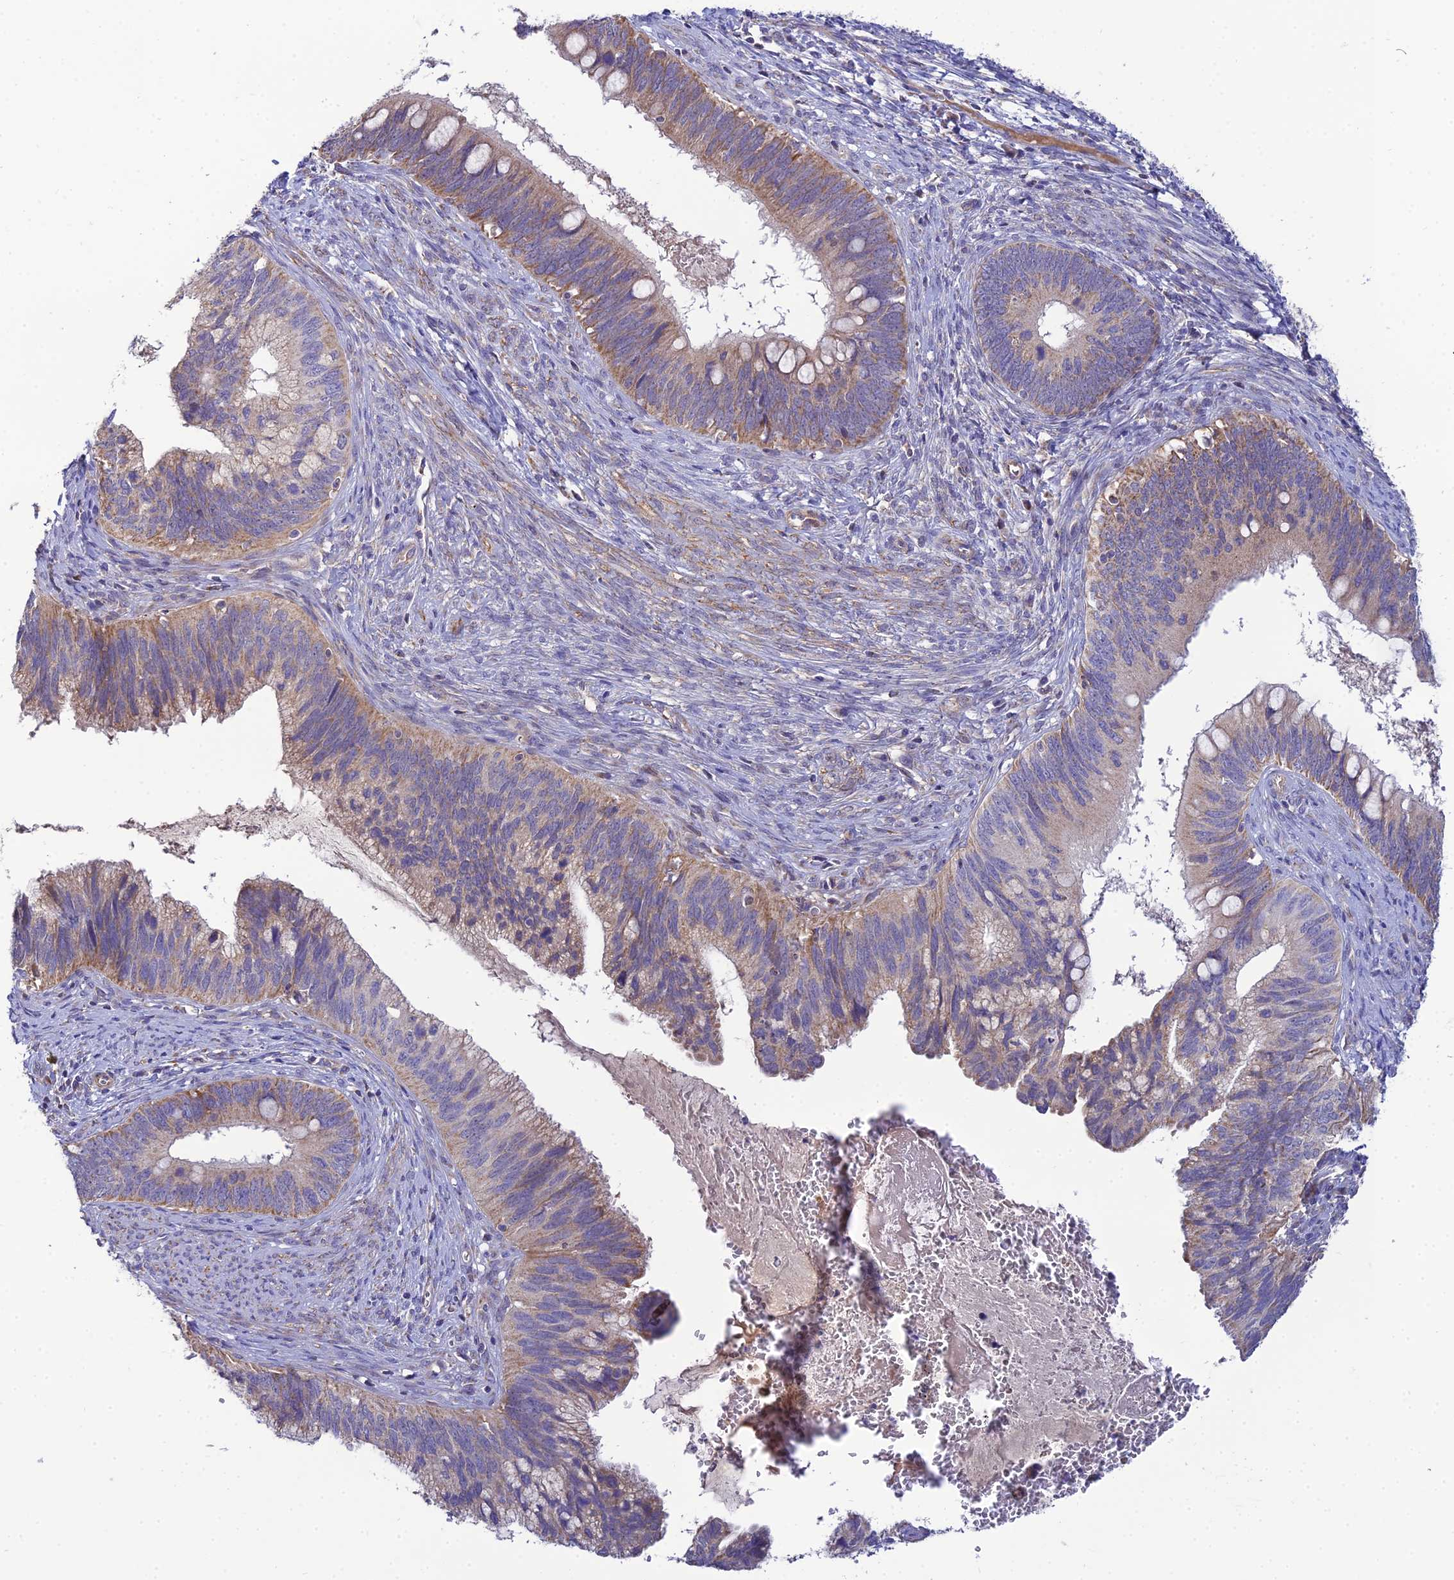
{"staining": {"intensity": "moderate", "quantity": "25%-75%", "location": "cytoplasmic/membranous"}, "tissue": "cervical cancer", "cell_type": "Tumor cells", "image_type": "cancer", "snomed": [{"axis": "morphology", "description": "Adenocarcinoma, NOS"}, {"axis": "topography", "description": "Cervix"}], "caption": "The photomicrograph exhibits immunohistochemical staining of cervical cancer. There is moderate cytoplasmic/membranous expression is seen in about 25%-75% of tumor cells.", "gene": "ACOT2", "patient": {"sex": "female", "age": 42}}